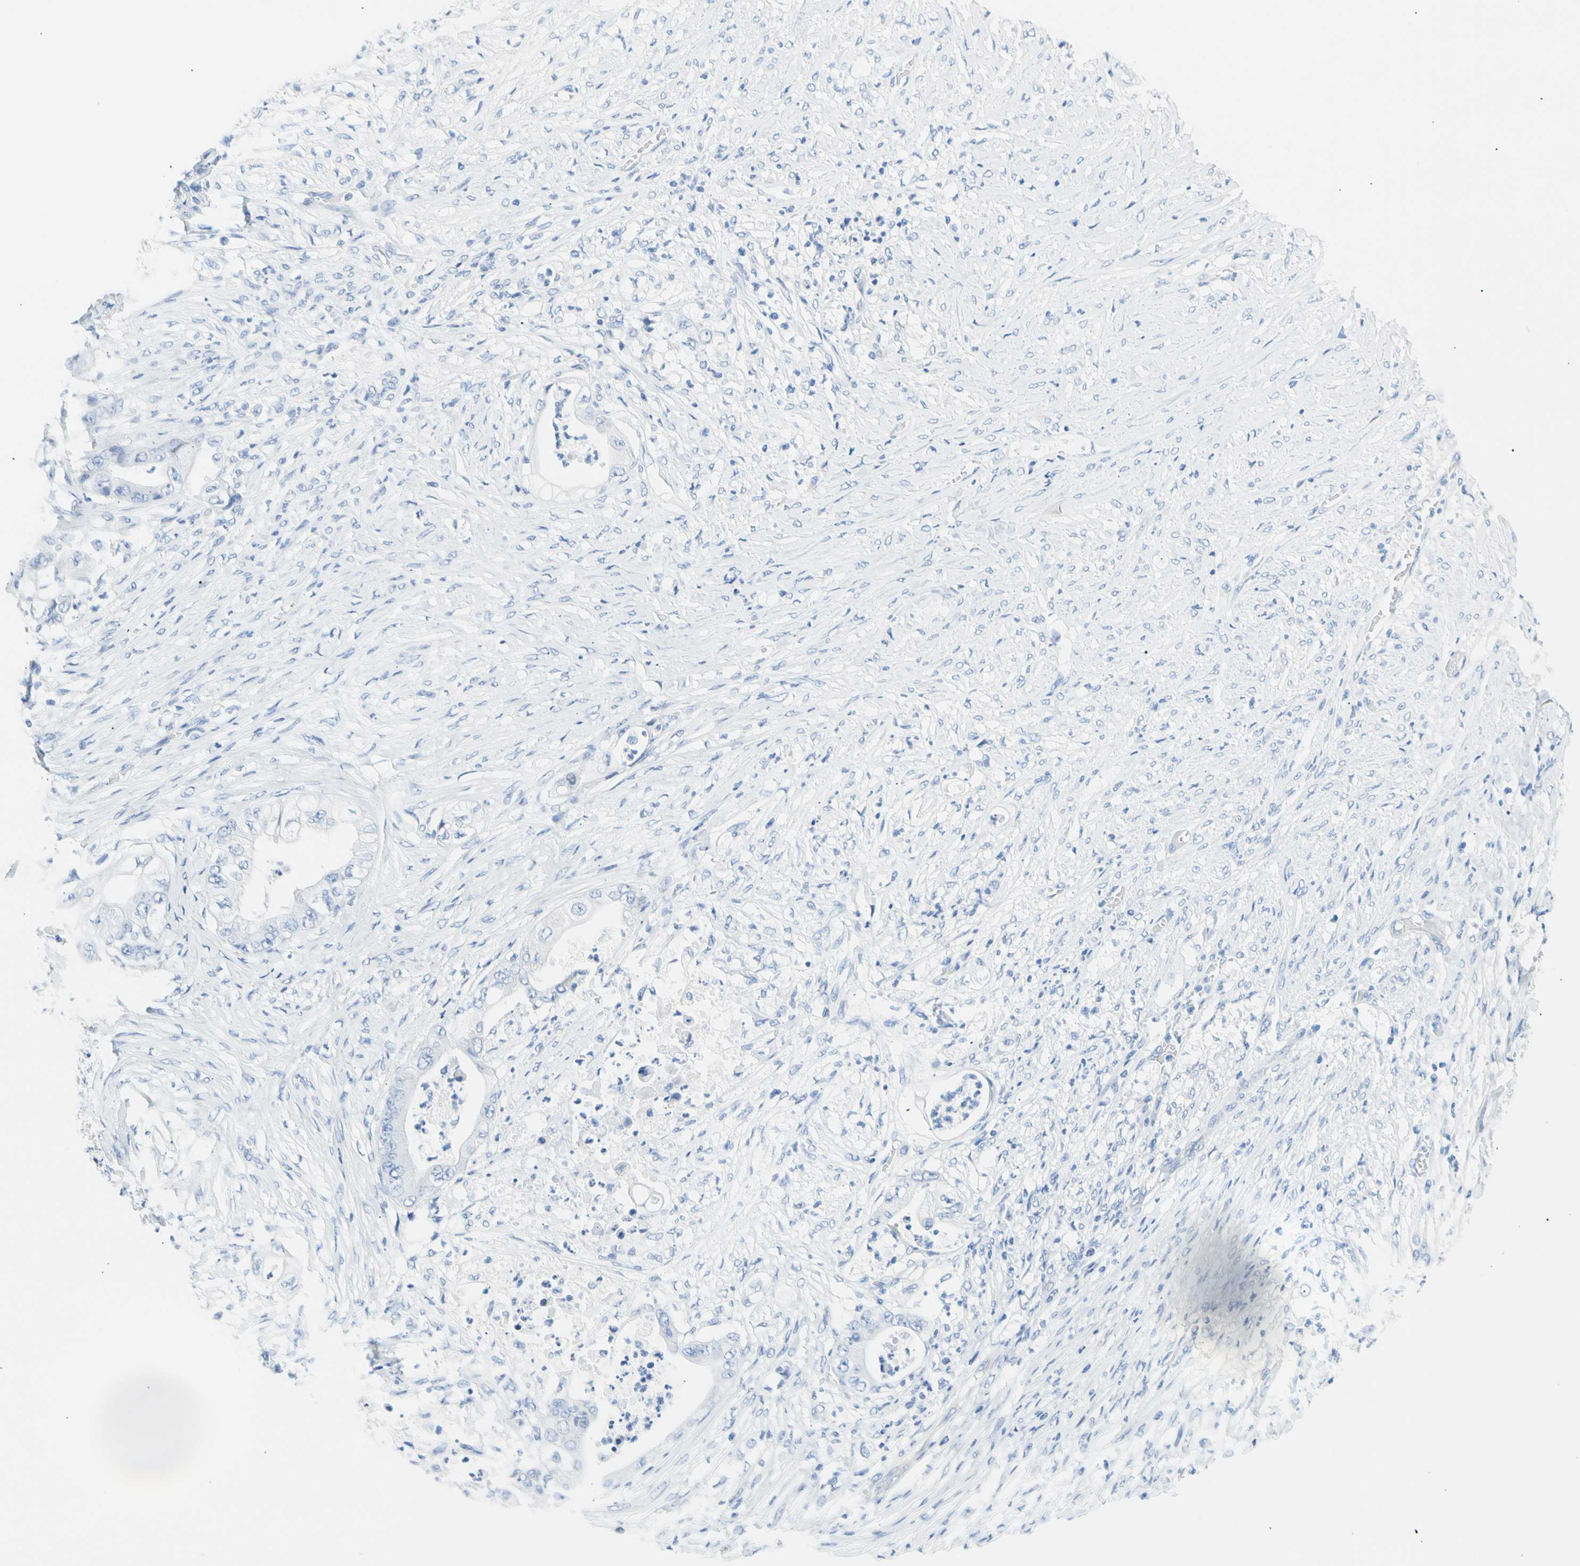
{"staining": {"intensity": "negative", "quantity": "none", "location": "none"}, "tissue": "stomach cancer", "cell_type": "Tumor cells", "image_type": "cancer", "snomed": [{"axis": "morphology", "description": "Adenocarcinoma, NOS"}, {"axis": "topography", "description": "Stomach"}], "caption": "IHC image of neoplastic tissue: human stomach cancer (adenocarcinoma) stained with DAB (3,3'-diaminobenzidine) reveals no significant protein positivity in tumor cells. The staining was performed using DAB (3,3'-diaminobenzidine) to visualize the protein expression in brown, while the nuclei were stained in blue with hematoxylin (Magnification: 20x).", "gene": "CEL", "patient": {"sex": "female", "age": 73}}